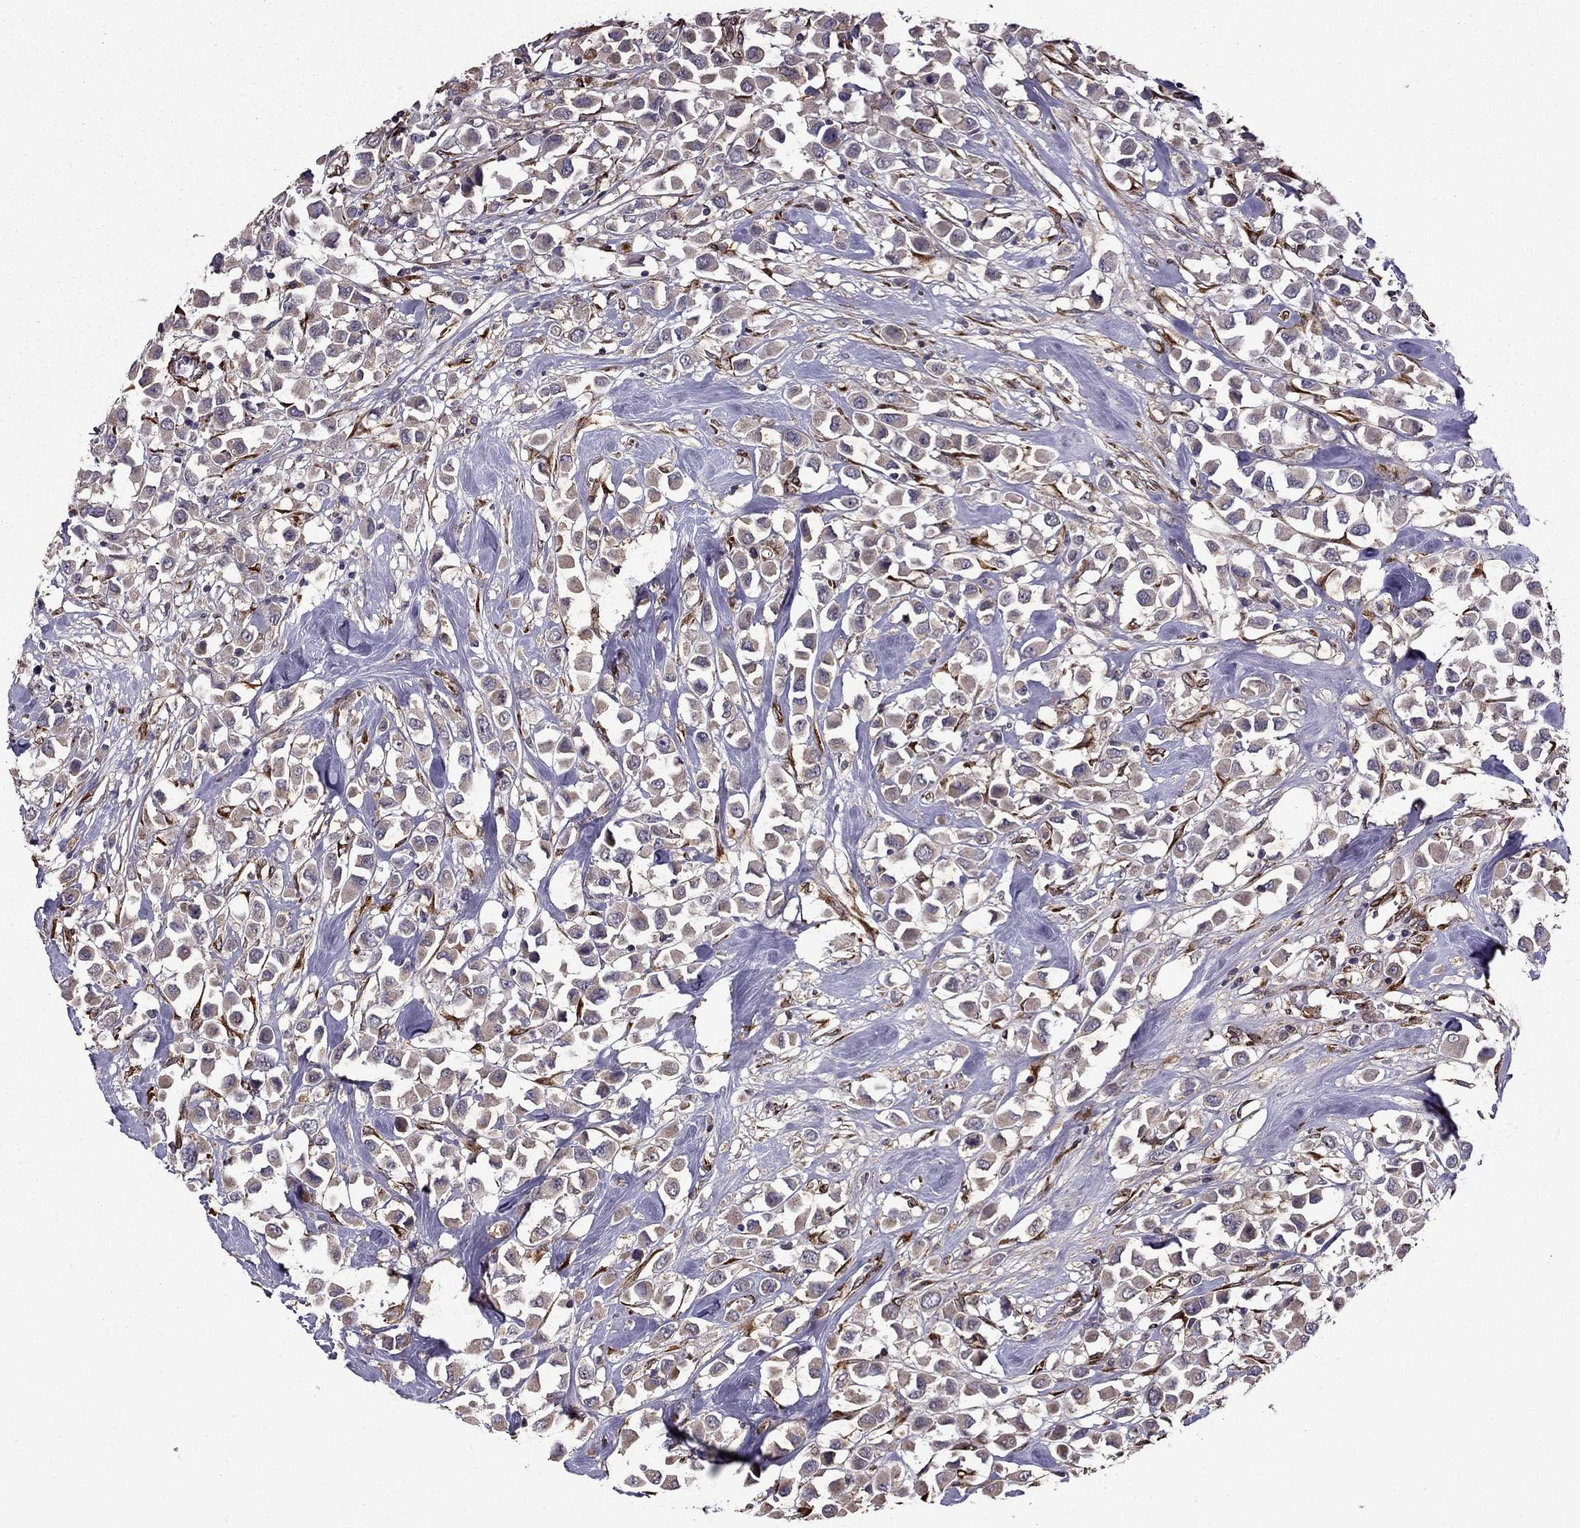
{"staining": {"intensity": "weak", "quantity": "25%-75%", "location": "cytoplasmic/membranous"}, "tissue": "breast cancer", "cell_type": "Tumor cells", "image_type": "cancer", "snomed": [{"axis": "morphology", "description": "Duct carcinoma"}, {"axis": "topography", "description": "Breast"}], "caption": "The photomicrograph displays staining of intraductal carcinoma (breast), revealing weak cytoplasmic/membranous protein staining (brown color) within tumor cells.", "gene": "IKBIP", "patient": {"sex": "female", "age": 61}}